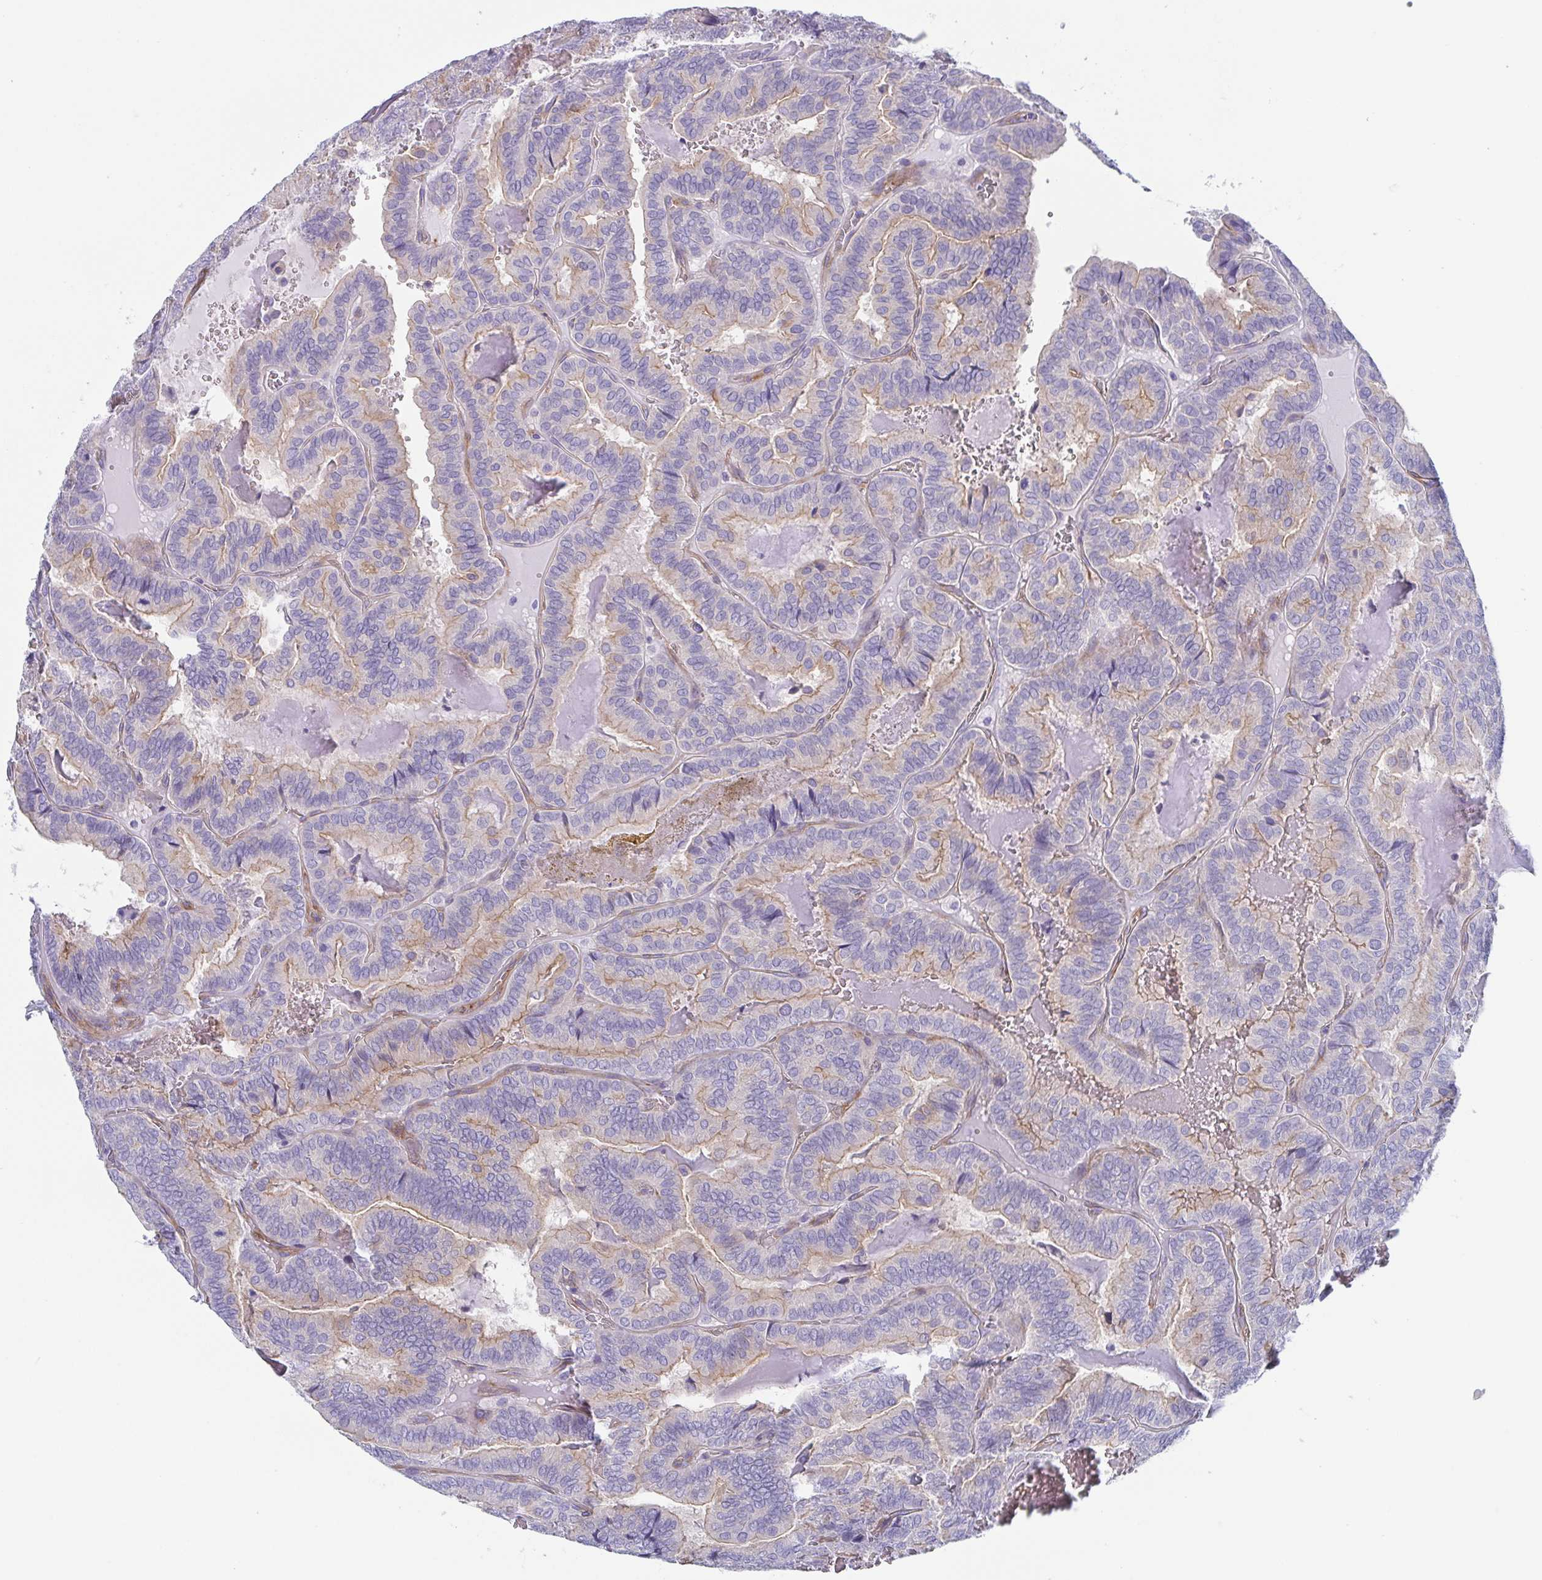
{"staining": {"intensity": "weak", "quantity": "<25%", "location": "cytoplasmic/membranous"}, "tissue": "thyroid cancer", "cell_type": "Tumor cells", "image_type": "cancer", "snomed": [{"axis": "morphology", "description": "Papillary adenocarcinoma, NOS"}, {"axis": "topography", "description": "Thyroid gland"}], "caption": "Immunohistochemistry histopathology image of neoplastic tissue: human papillary adenocarcinoma (thyroid) stained with DAB displays no significant protein positivity in tumor cells. (DAB immunohistochemistry (IHC) with hematoxylin counter stain).", "gene": "DYNC1I1", "patient": {"sex": "female", "age": 75}}